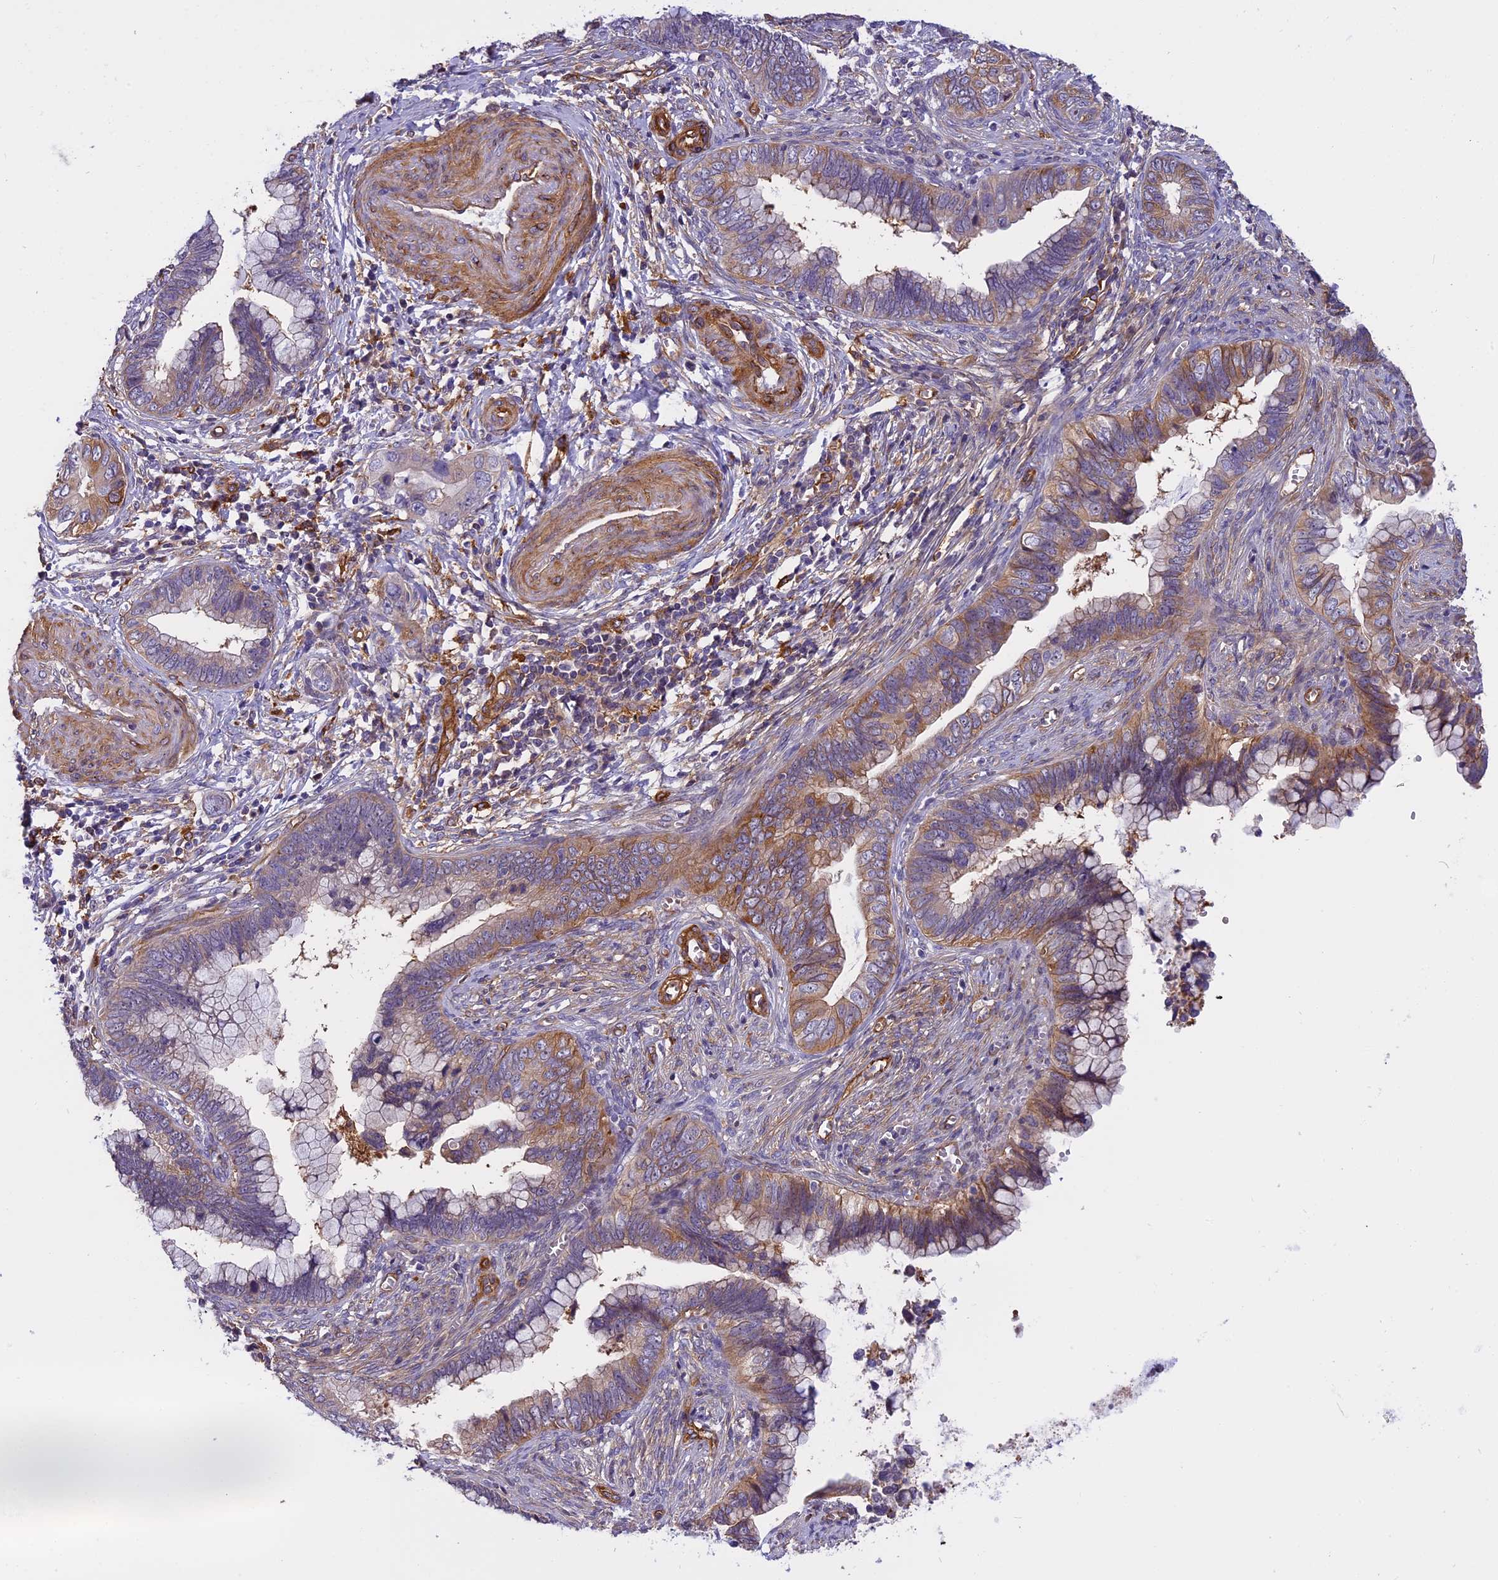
{"staining": {"intensity": "moderate", "quantity": "25%-75%", "location": "cytoplasmic/membranous"}, "tissue": "cervical cancer", "cell_type": "Tumor cells", "image_type": "cancer", "snomed": [{"axis": "morphology", "description": "Adenocarcinoma, NOS"}, {"axis": "topography", "description": "Cervix"}], "caption": "Protein analysis of cervical cancer tissue reveals moderate cytoplasmic/membranous expression in about 25%-75% of tumor cells.", "gene": "EHBP1L1", "patient": {"sex": "female", "age": 44}}